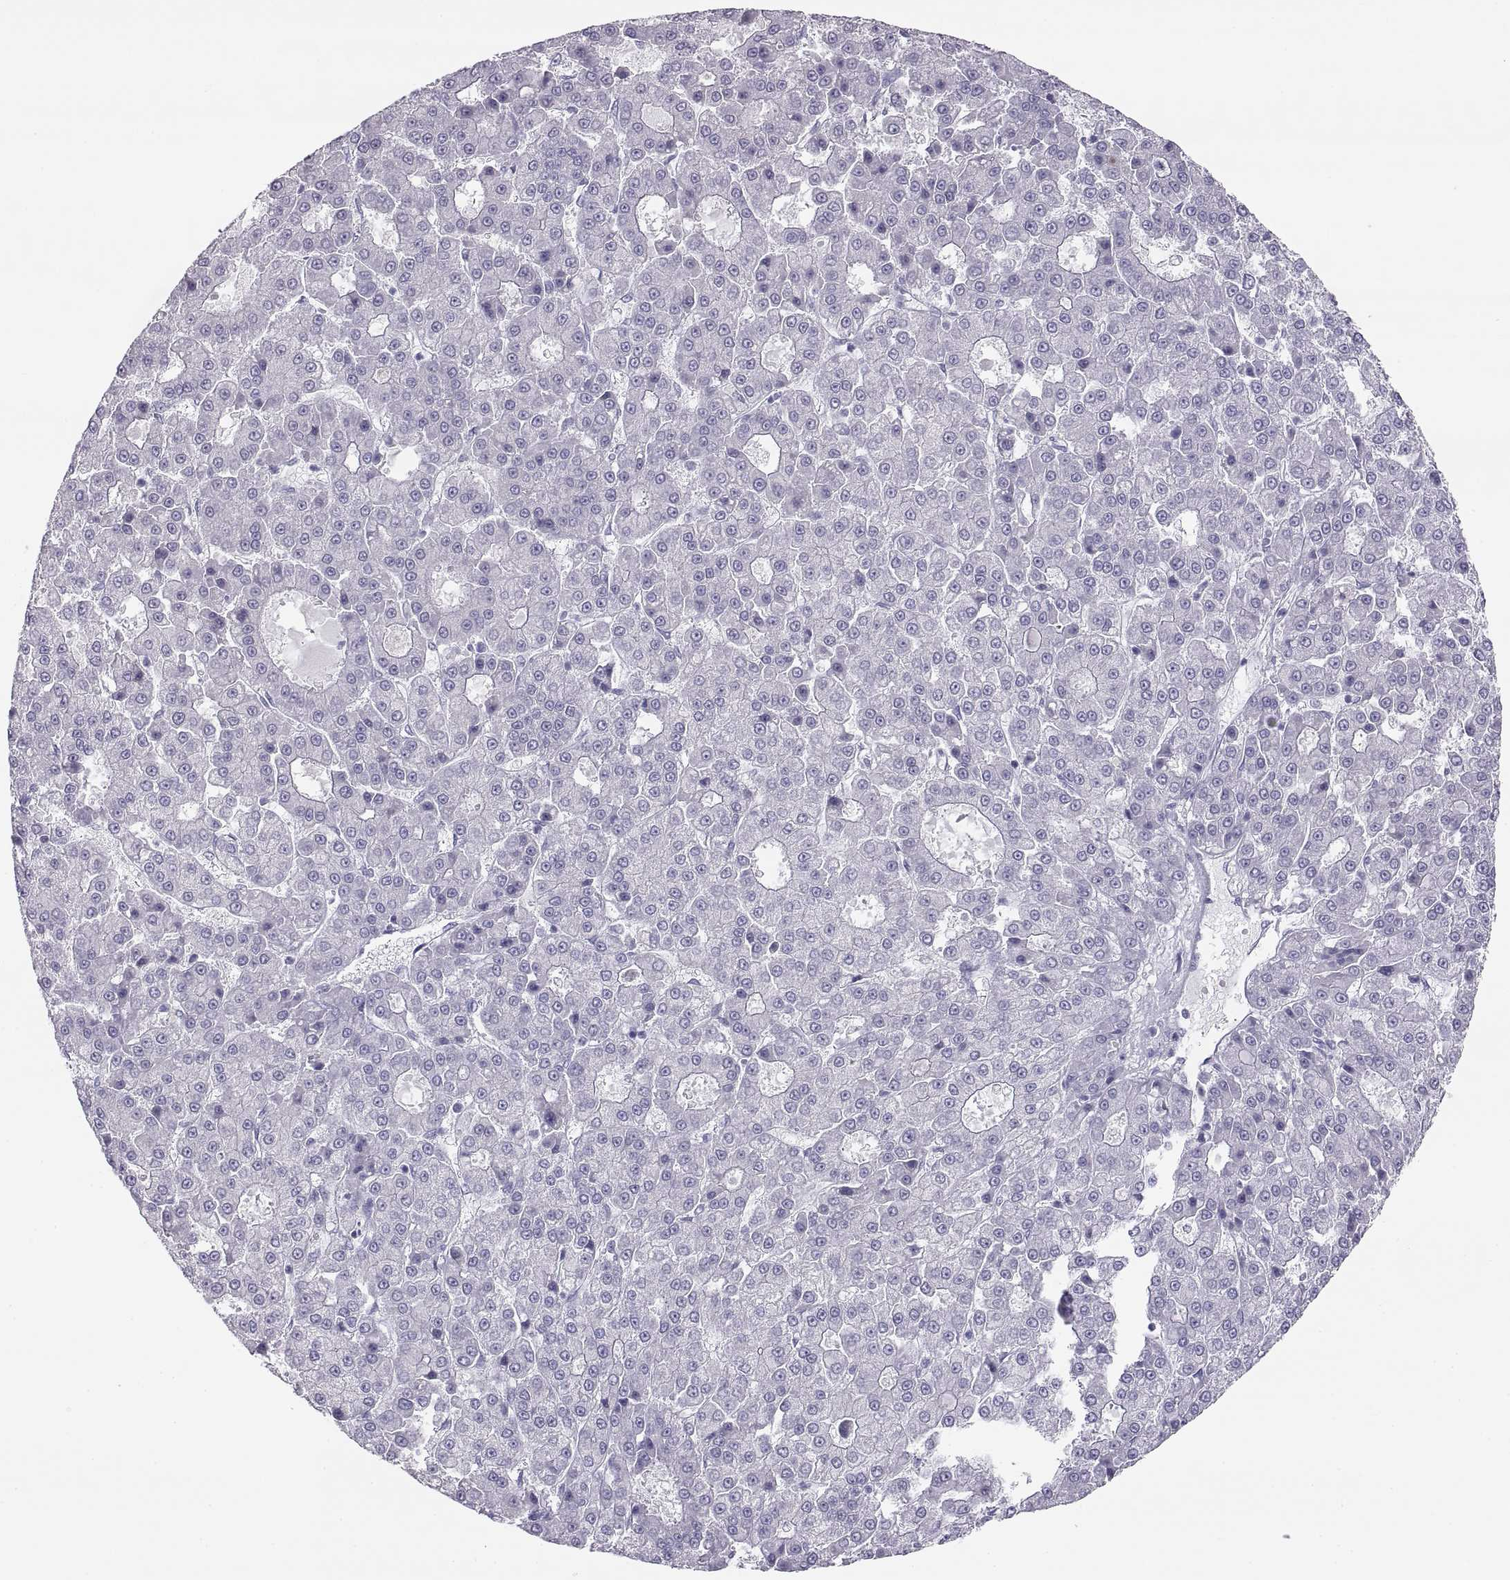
{"staining": {"intensity": "negative", "quantity": "none", "location": "none"}, "tissue": "liver cancer", "cell_type": "Tumor cells", "image_type": "cancer", "snomed": [{"axis": "morphology", "description": "Carcinoma, Hepatocellular, NOS"}, {"axis": "topography", "description": "Liver"}], "caption": "There is no significant expression in tumor cells of liver cancer (hepatocellular carcinoma). (DAB (3,3'-diaminobenzidine) IHC, high magnification).", "gene": "SEMG1", "patient": {"sex": "male", "age": 70}}